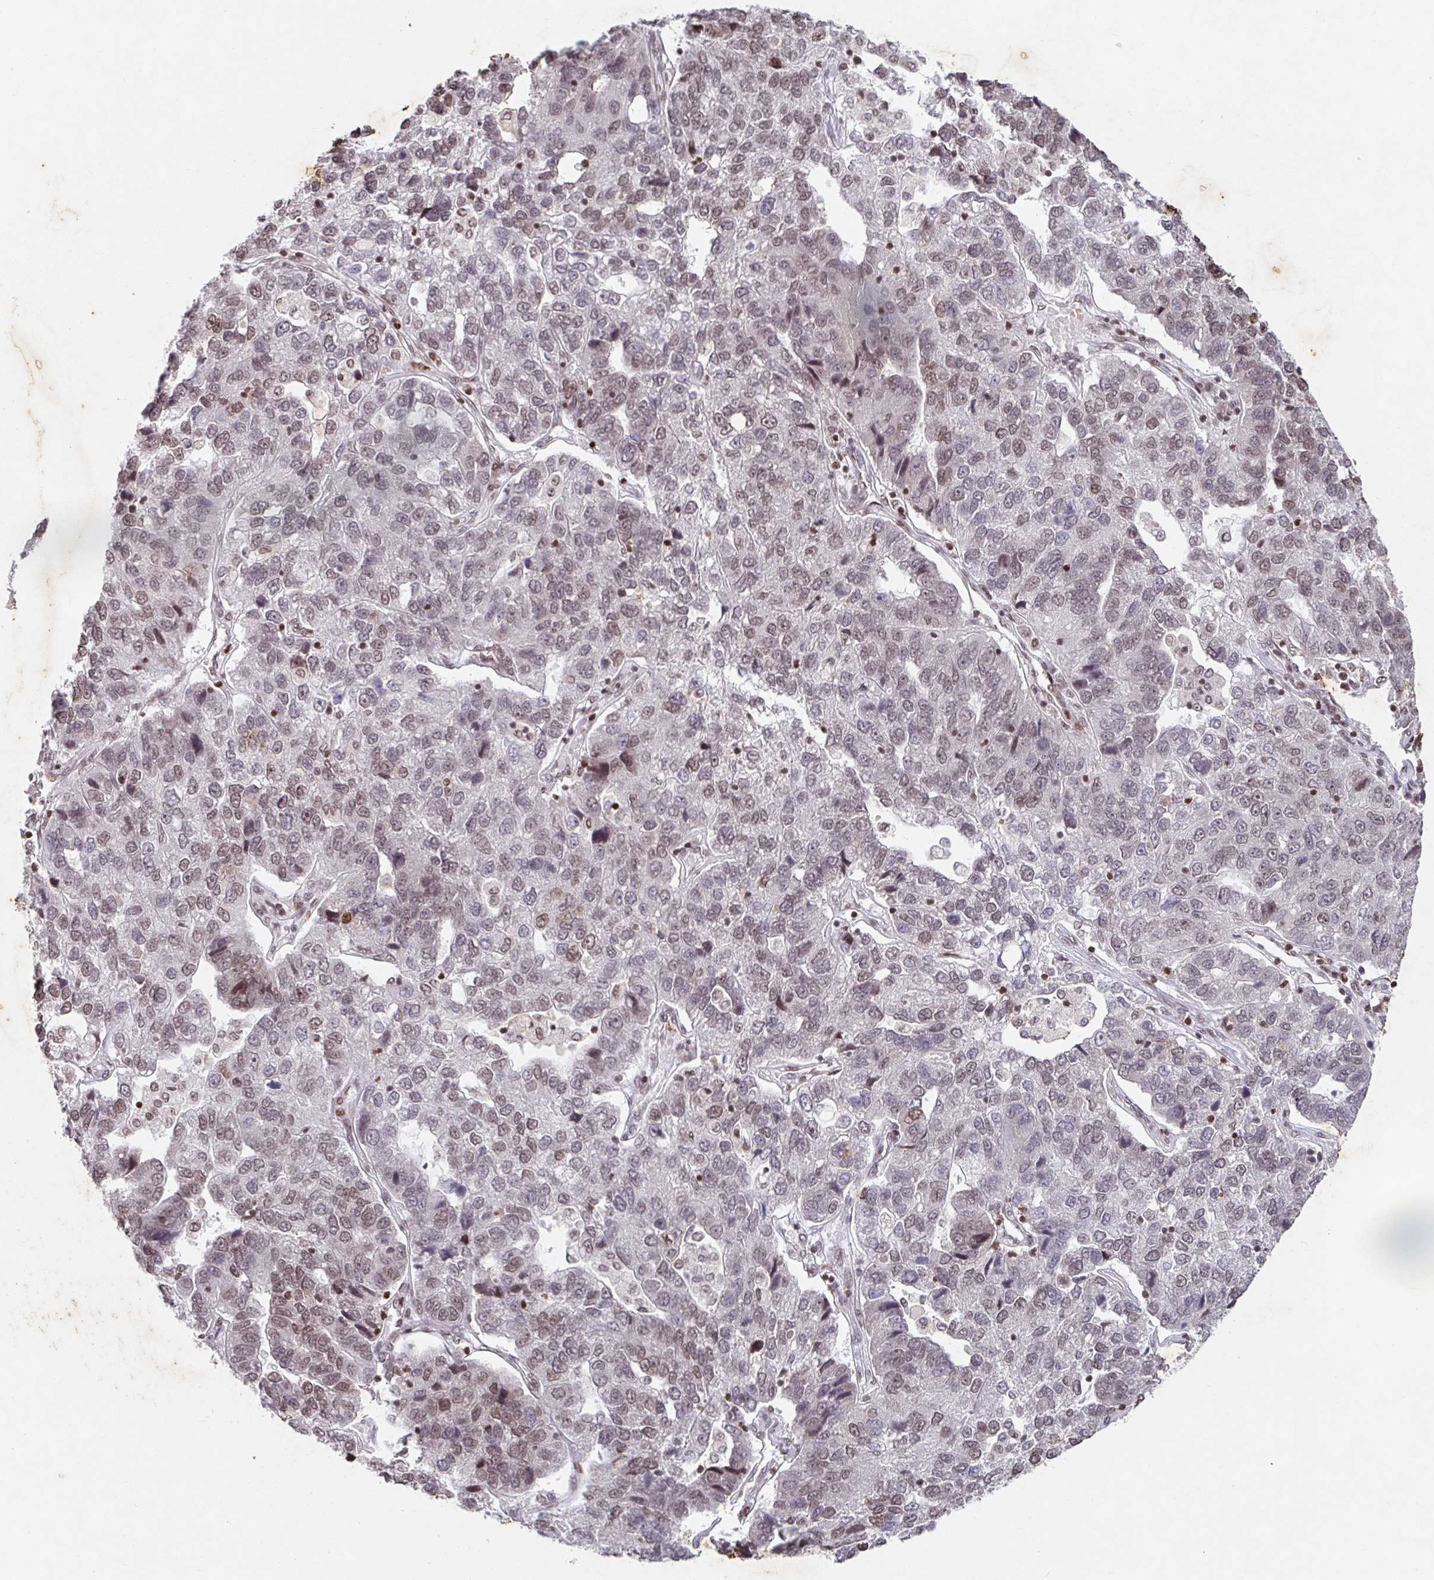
{"staining": {"intensity": "weak", "quantity": ">75%", "location": "nuclear"}, "tissue": "pancreatic cancer", "cell_type": "Tumor cells", "image_type": "cancer", "snomed": [{"axis": "morphology", "description": "Adenocarcinoma, NOS"}, {"axis": "topography", "description": "Pancreas"}], "caption": "Pancreatic cancer (adenocarcinoma) stained with immunohistochemistry (IHC) displays weak nuclear expression in approximately >75% of tumor cells.", "gene": "C19orf53", "patient": {"sex": "female", "age": 61}}